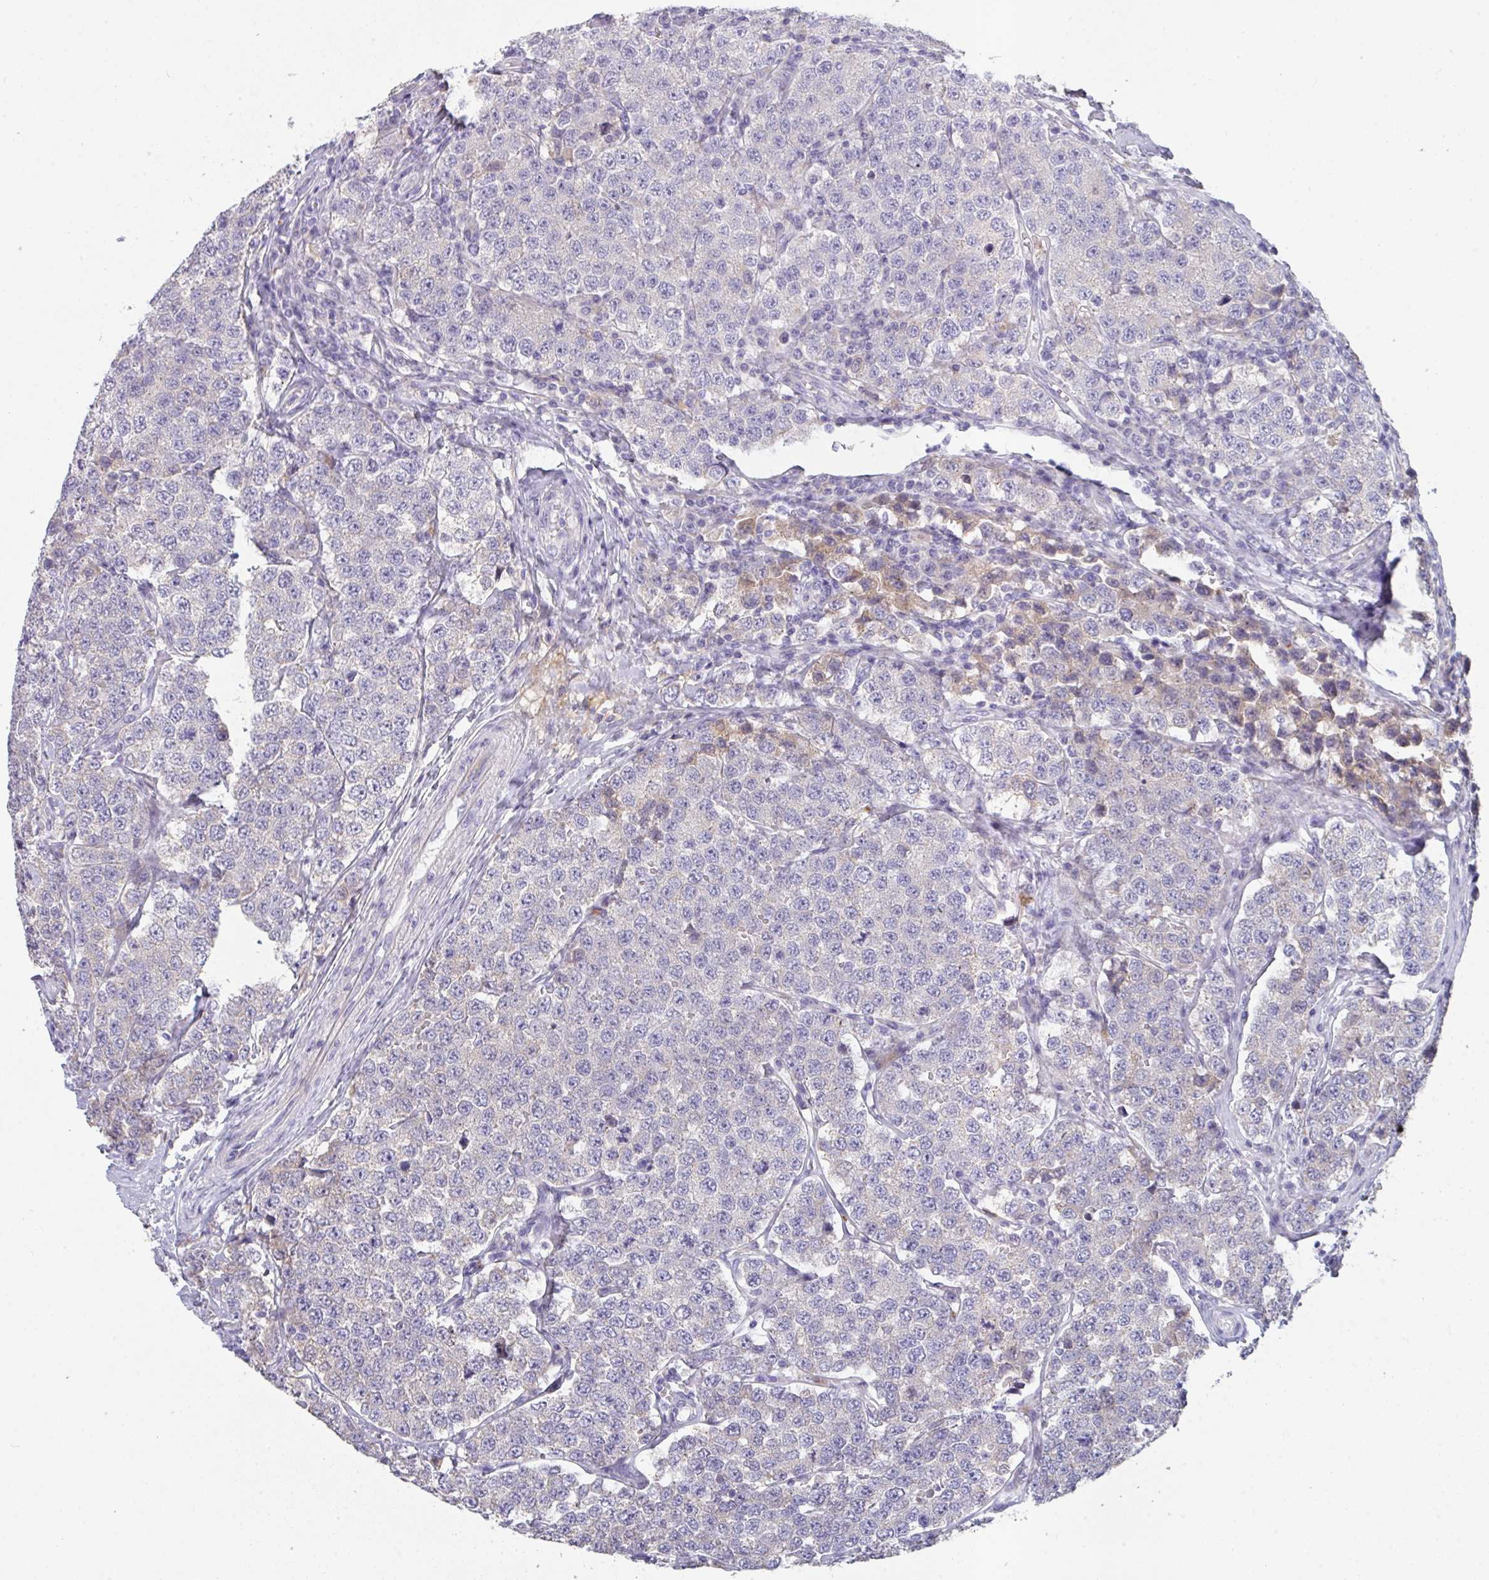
{"staining": {"intensity": "negative", "quantity": "none", "location": "none"}, "tissue": "testis cancer", "cell_type": "Tumor cells", "image_type": "cancer", "snomed": [{"axis": "morphology", "description": "Seminoma, NOS"}, {"axis": "topography", "description": "Testis"}], "caption": "Tumor cells are negative for protein expression in human seminoma (testis).", "gene": "HGFAC", "patient": {"sex": "male", "age": 34}}